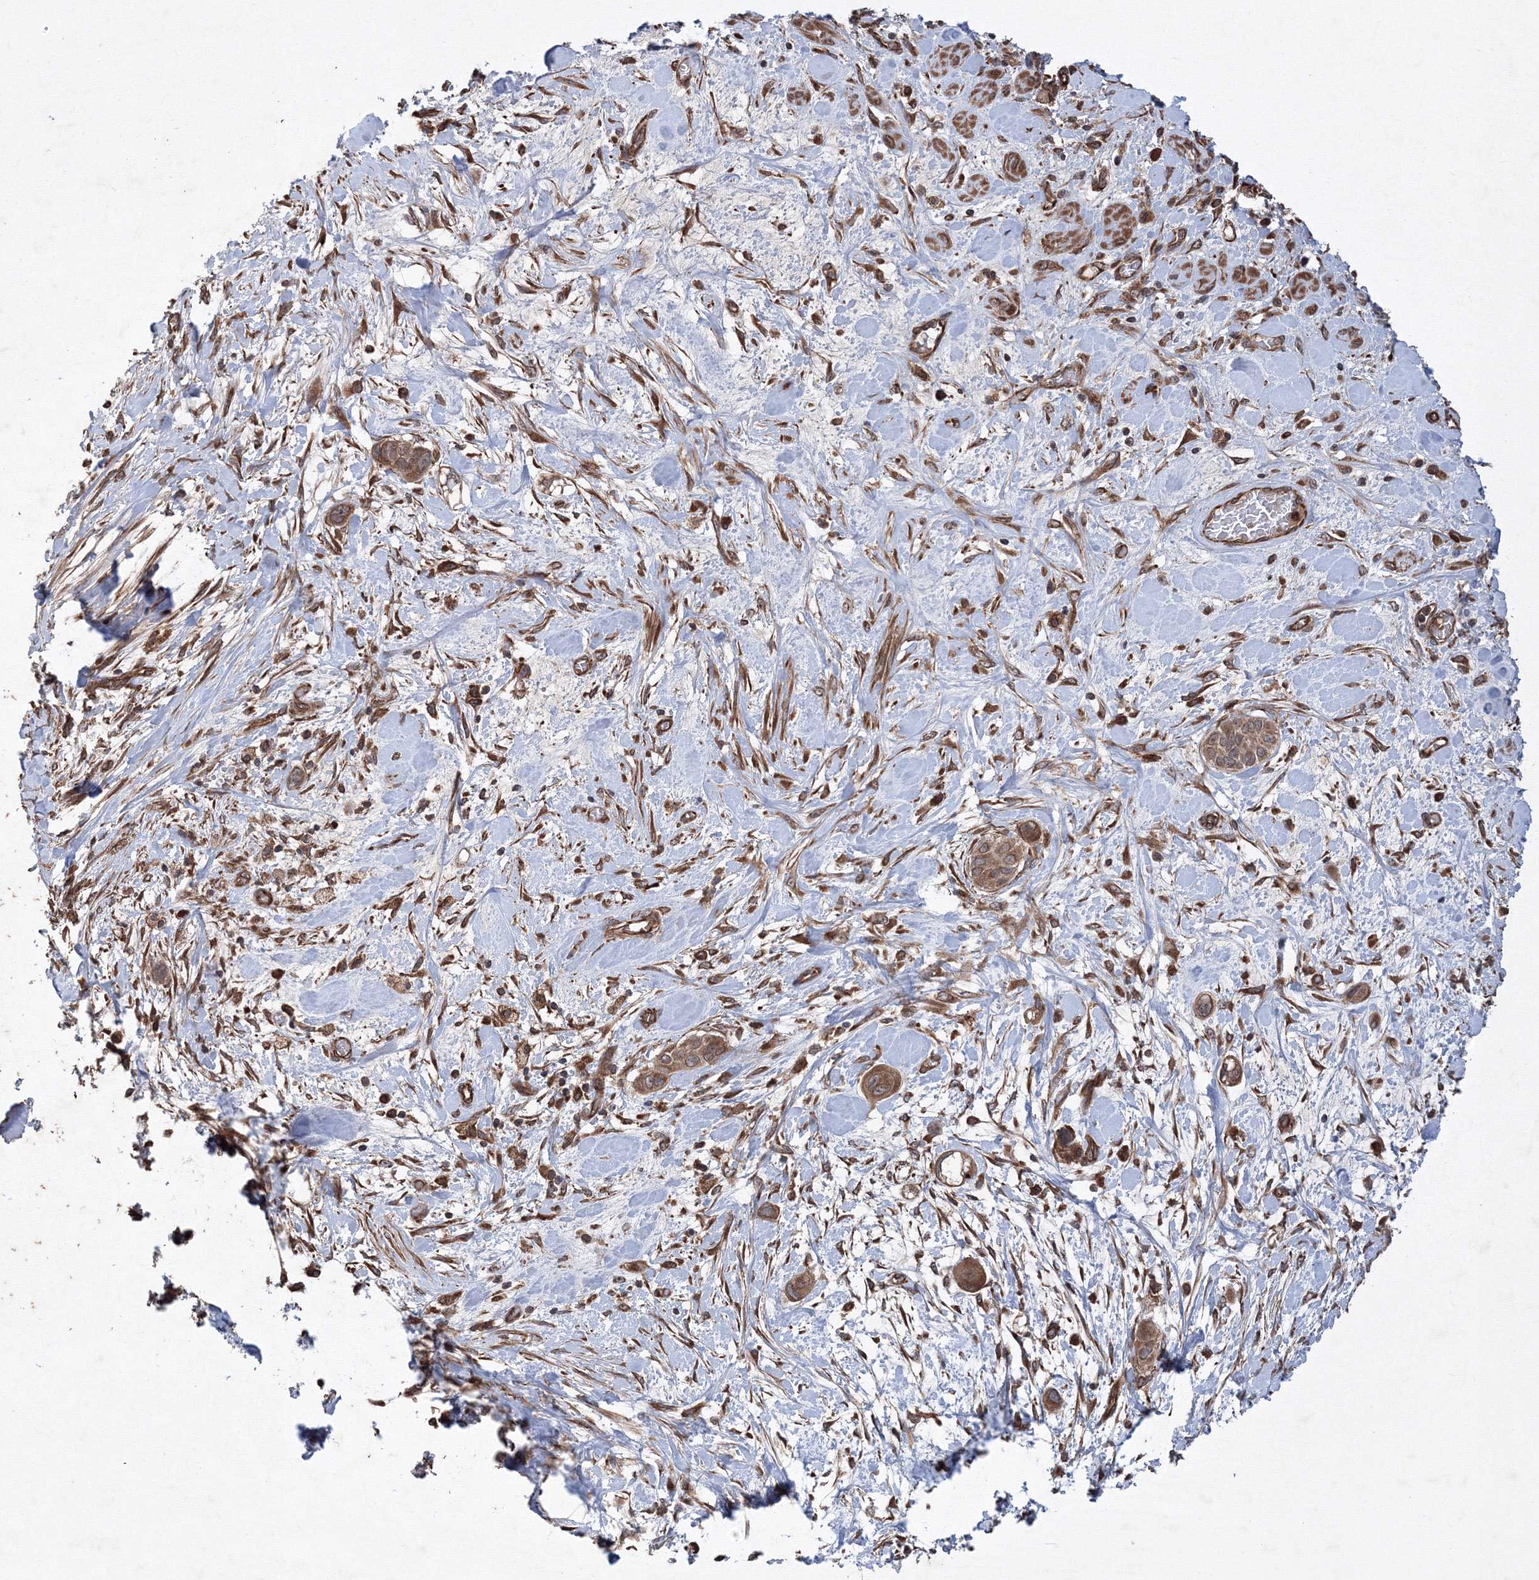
{"staining": {"intensity": "moderate", "quantity": ">75%", "location": "cytoplasmic/membranous"}, "tissue": "pancreatic cancer", "cell_type": "Tumor cells", "image_type": "cancer", "snomed": [{"axis": "morphology", "description": "Adenocarcinoma, NOS"}, {"axis": "topography", "description": "Pancreas"}], "caption": "Pancreatic cancer stained with a protein marker displays moderate staining in tumor cells.", "gene": "ATG3", "patient": {"sex": "male", "age": 68}}